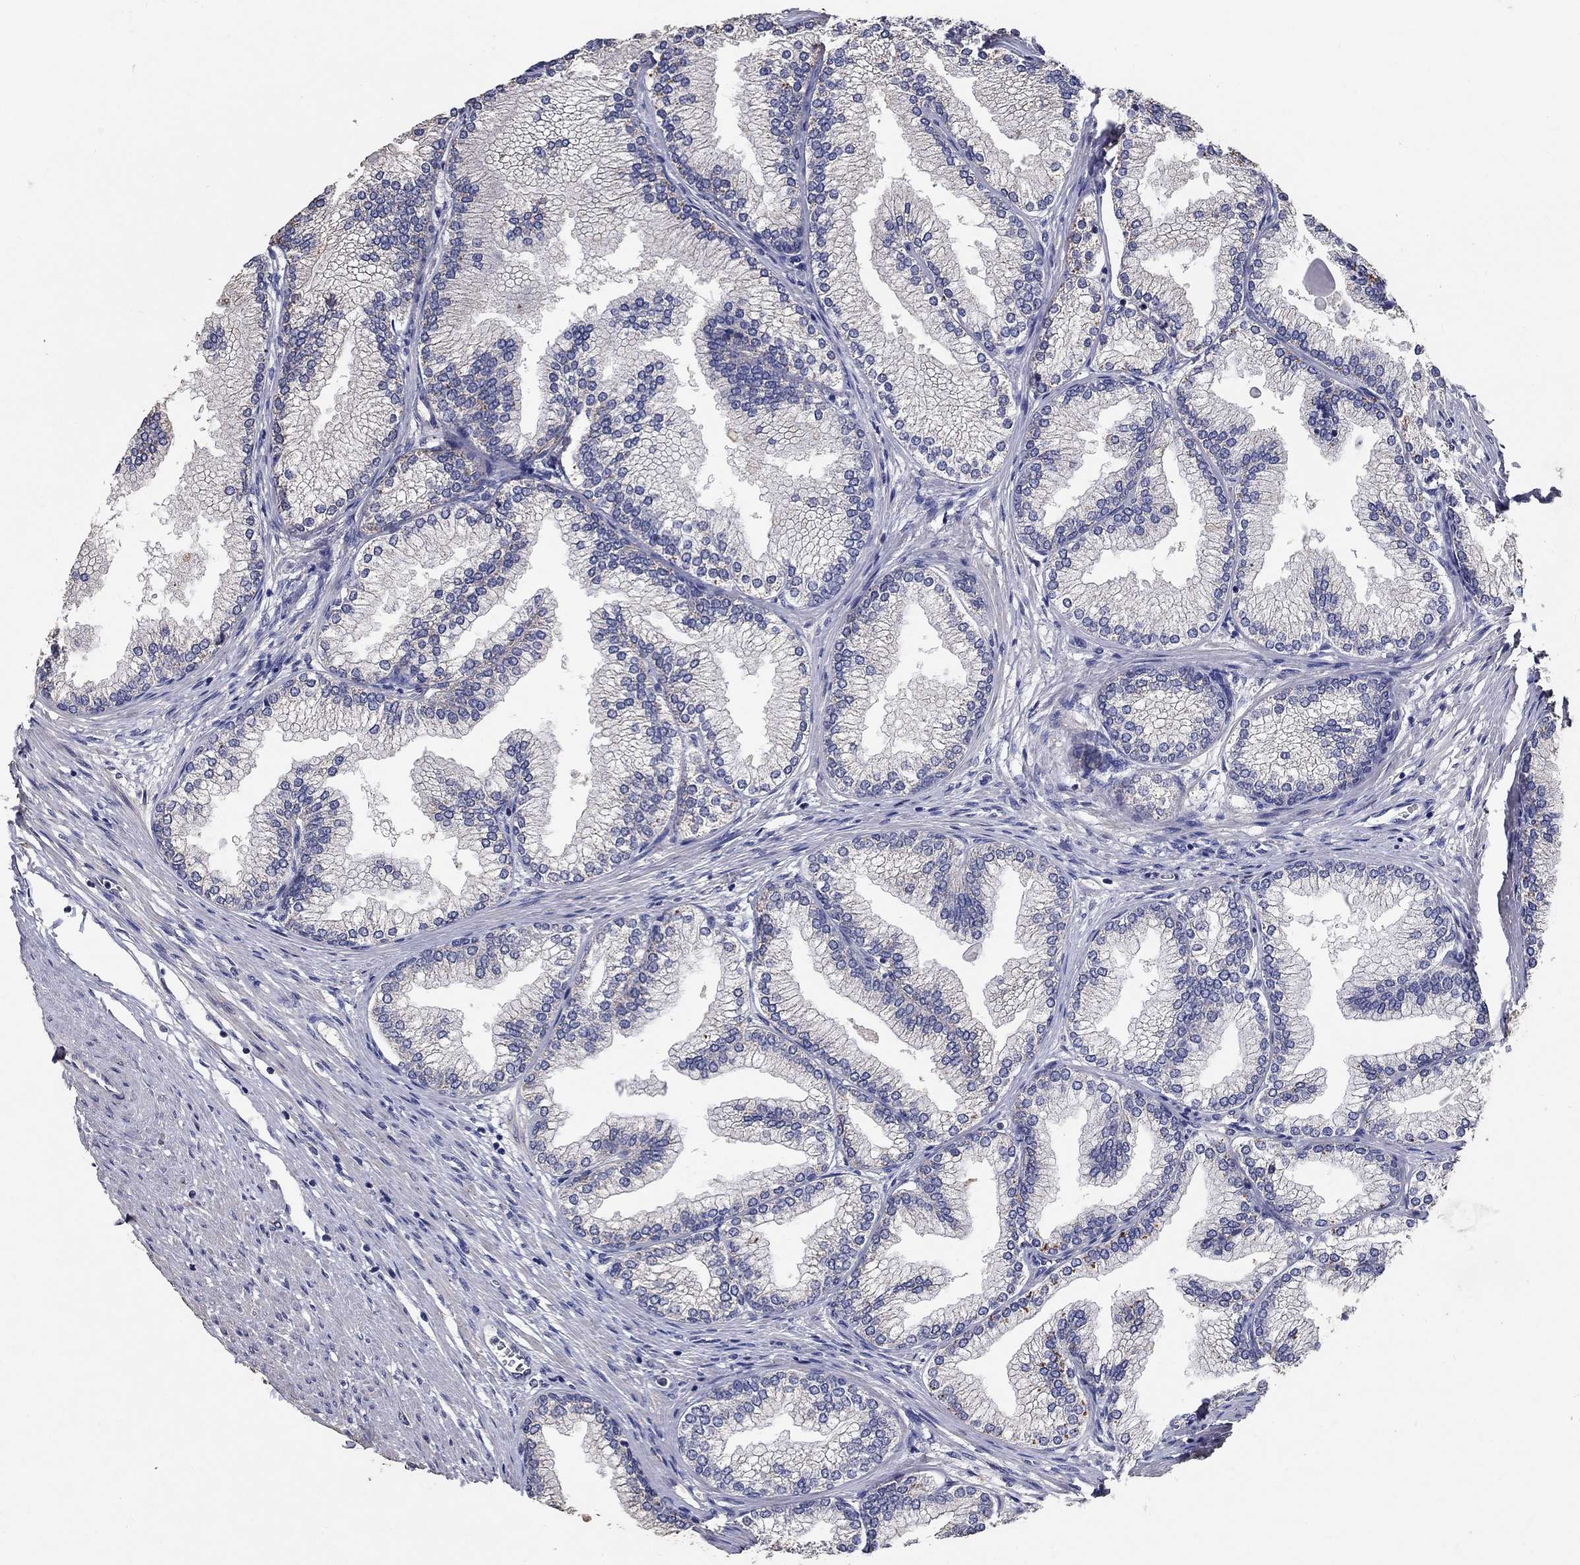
{"staining": {"intensity": "negative", "quantity": "none", "location": "none"}, "tissue": "prostate", "cell_type": "Glandular cells", "image_type": "normal", "snomed": [{"axis": "morphology", "description": "Normal tissue, NOS"}, {"axis": "topography", "description": "Prostate"}], "caption": "A photomicrograph of human prostate is negative for staining in glandular cells. (Stains: DAB (3,3'-diaminobenzidine) immunohistochemistry (IHC) with hematoxylin counter stain, Microscopy: brightfield microscopy at high magnification).", "gene": "PROZ", "patient": {"sex": "male", "age": 72}}